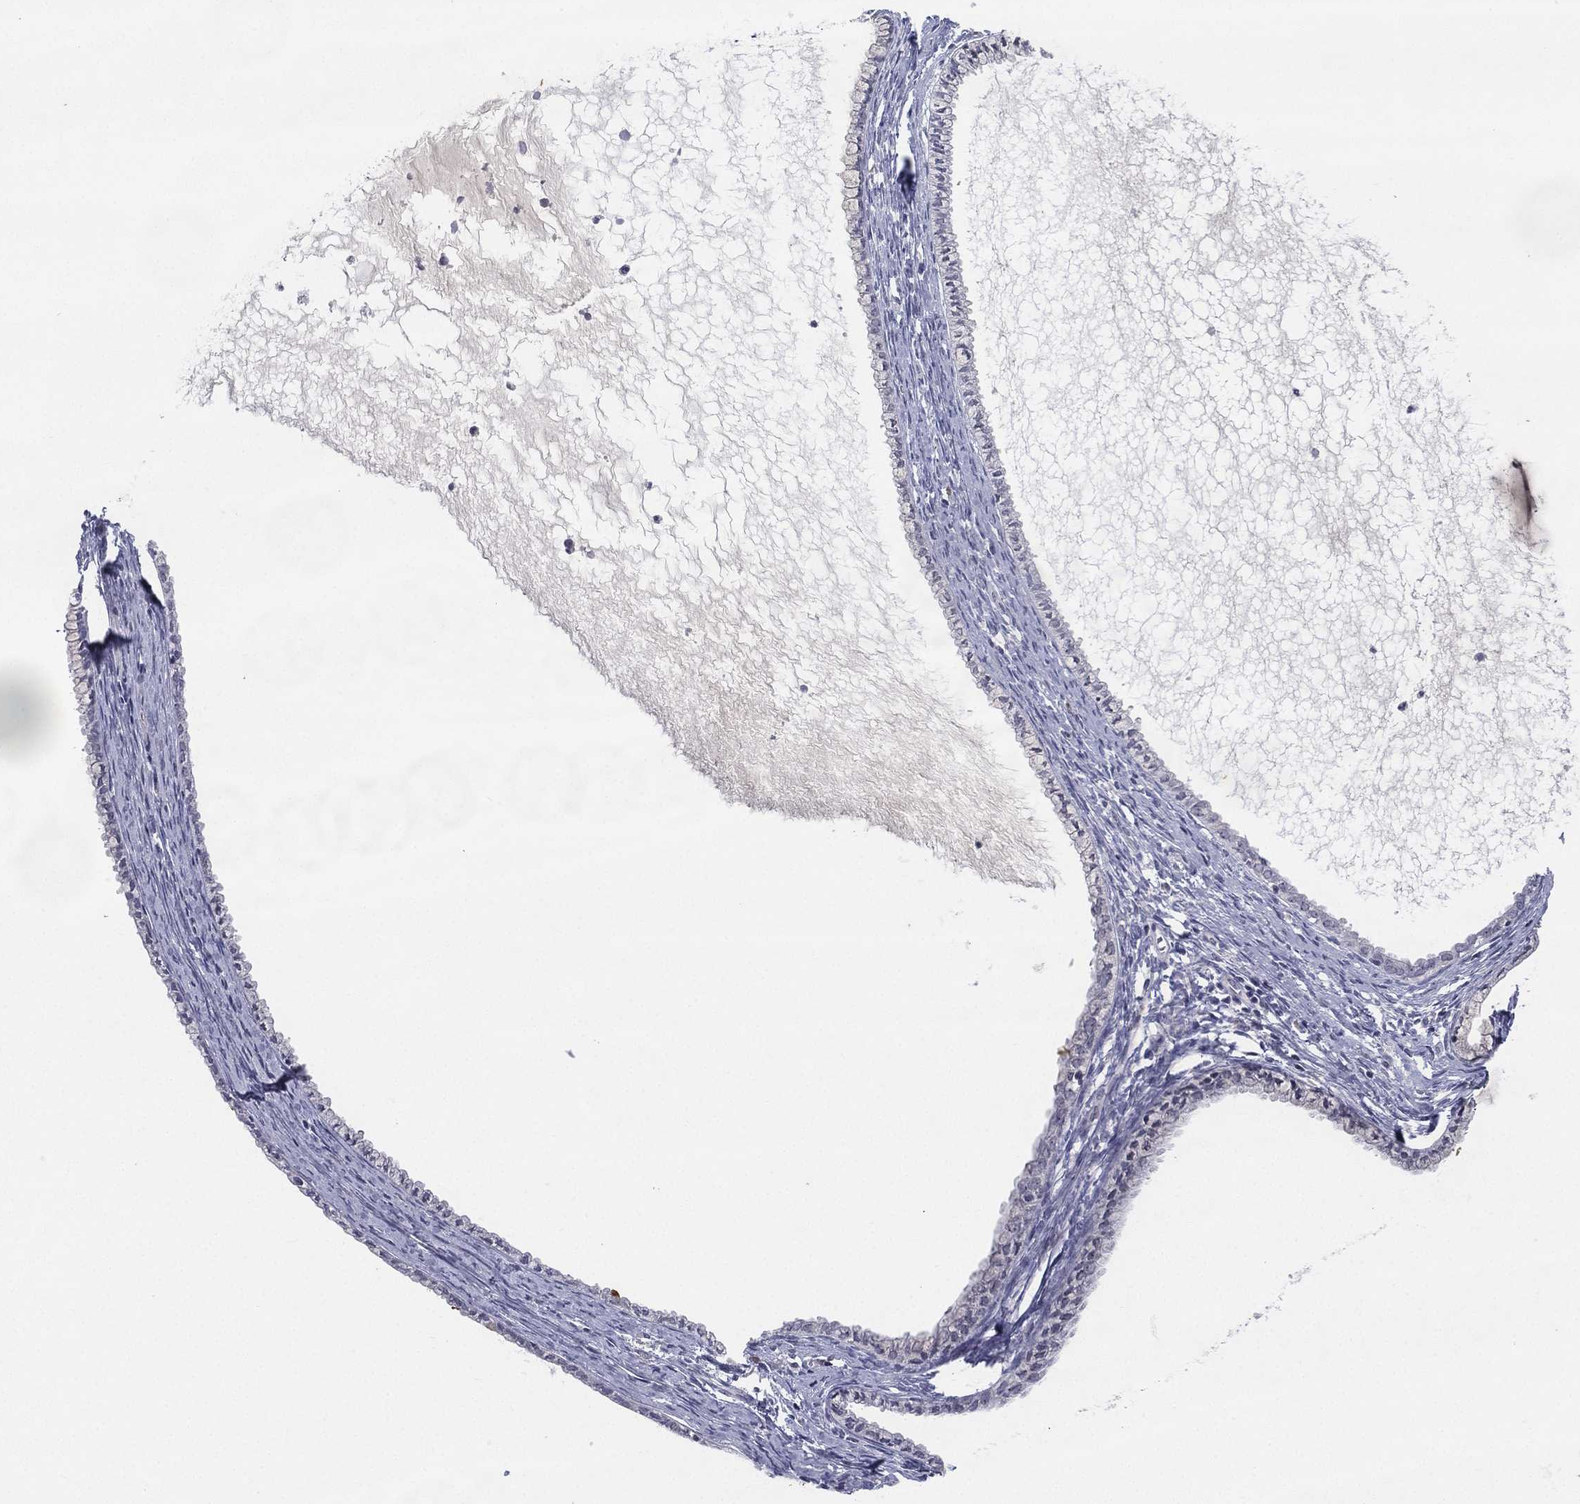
{"staining": {"intensity": "negative", "quantity": "none", "location": "none"}, "tissue": "cervix", "cell_type": "Glandular cells", "image_type": "normal", "snomed": [{"axis": "morphology", "description": "Normal tissue, NOS"}, {"axis": "topography", "description": "Cervix"}], "caption": "IHC micrograph of normal cervix: cervix stained with DAB displays no significant protein expression in glandular cells. (Immunohistochemistry (ihc), brightfield microscopy, high magnification).", "gene": "MS4A8", "patient": {"sex": "female", "age": 40}}